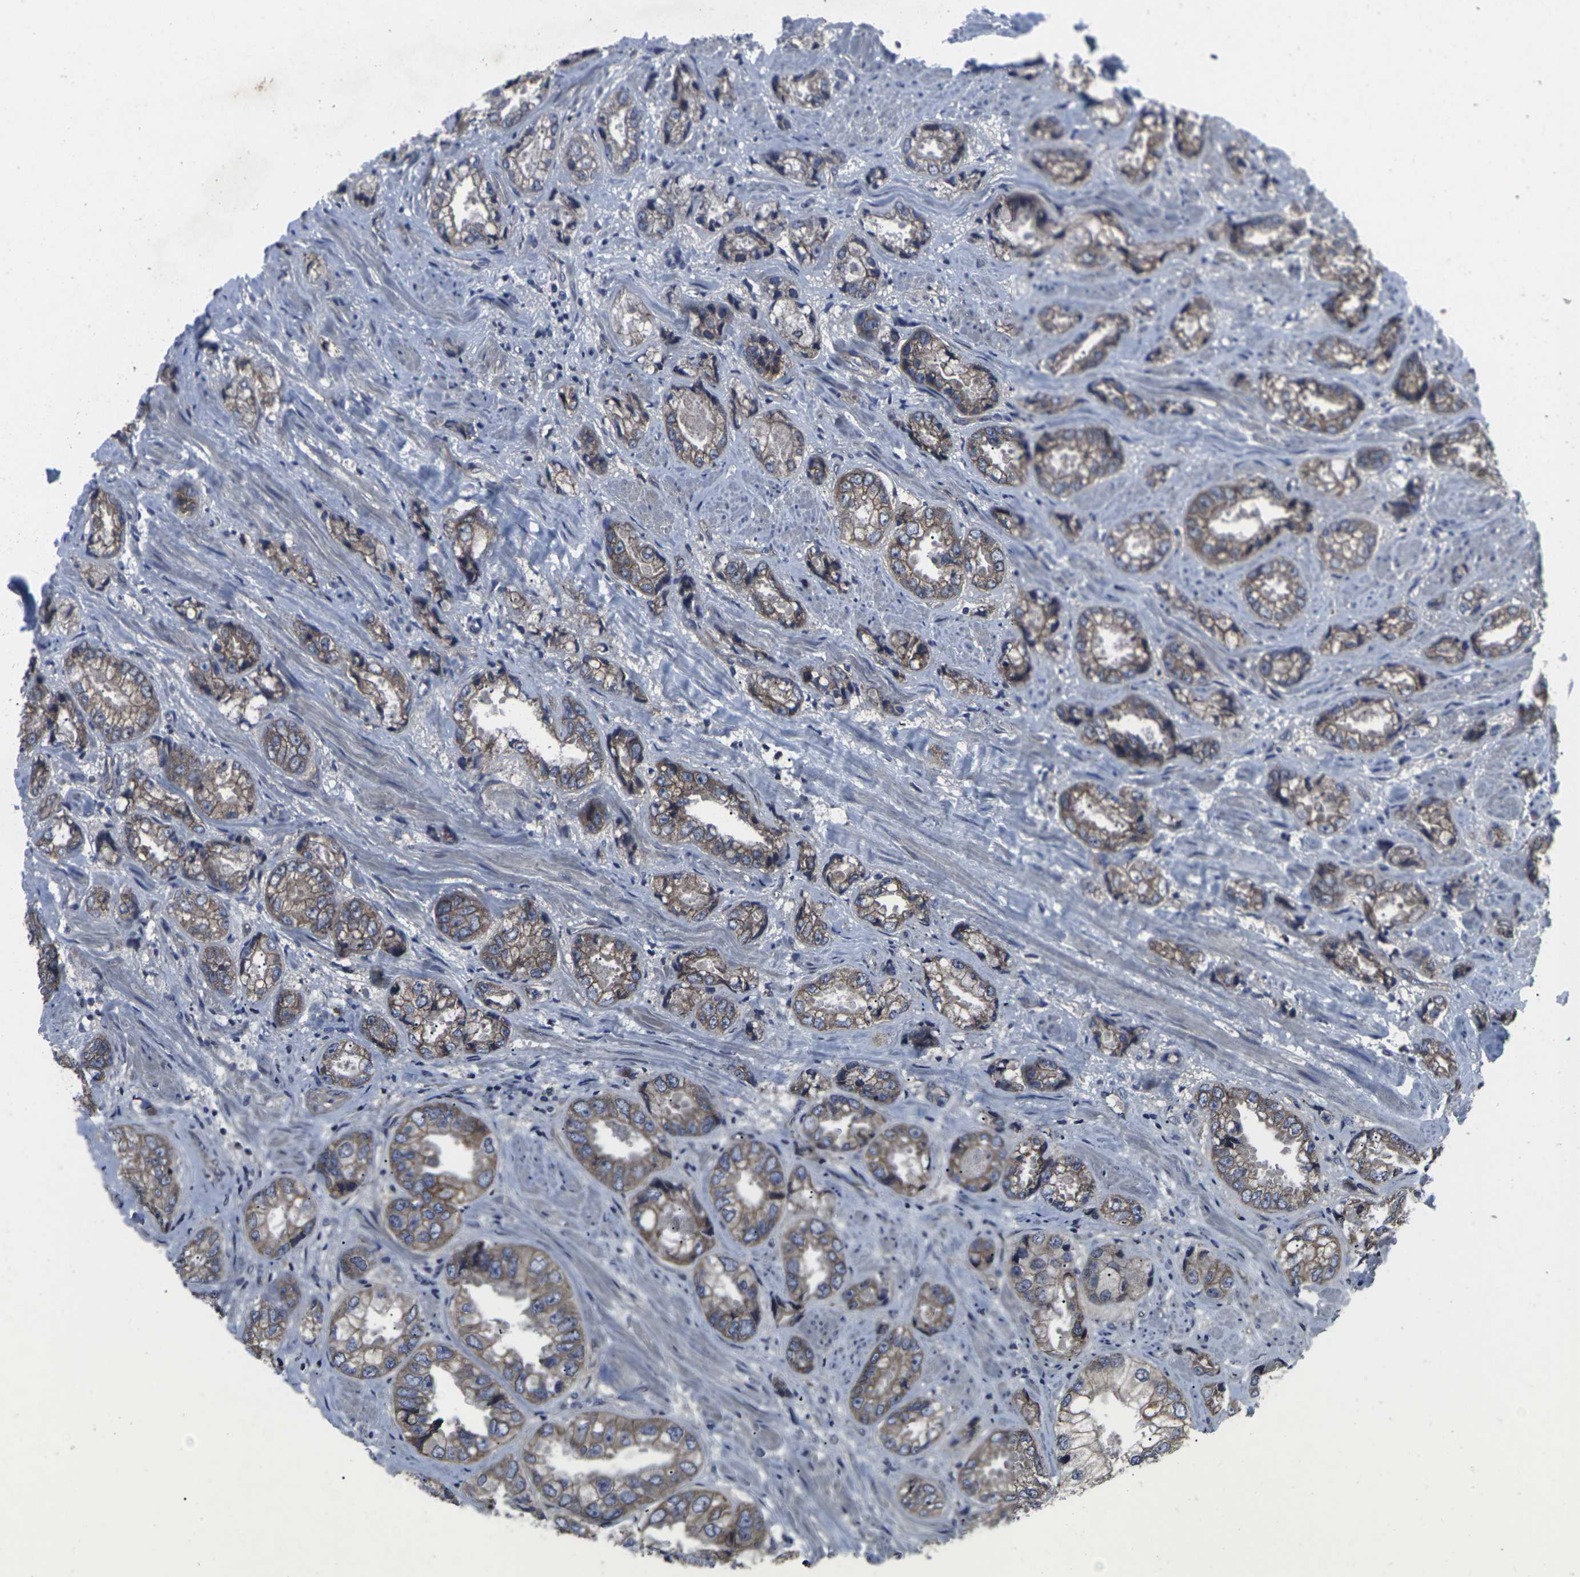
{"staining": {"intensity": "moderate", "quantity": ">75%", "location": "cytoplasmic/membranous"}, "tissue": "prostate cancer", "cell_type": "Tumor cells", "image_type": "cancer", "snomed": [{"axis": "morphology", "description": "Adenocarcinoma, High grade"}, {"axis": "topography", "description": "Prostate"}], "caption": "This histopathology image demonstrates immunohistochemistry staining of human prostate cancer, with medium moderate cytoplasmic/membranous staining in about >75% of tumor cells.", "gene": "MAPKAPK2", "patient": {"sex": "male", "age": 61}}